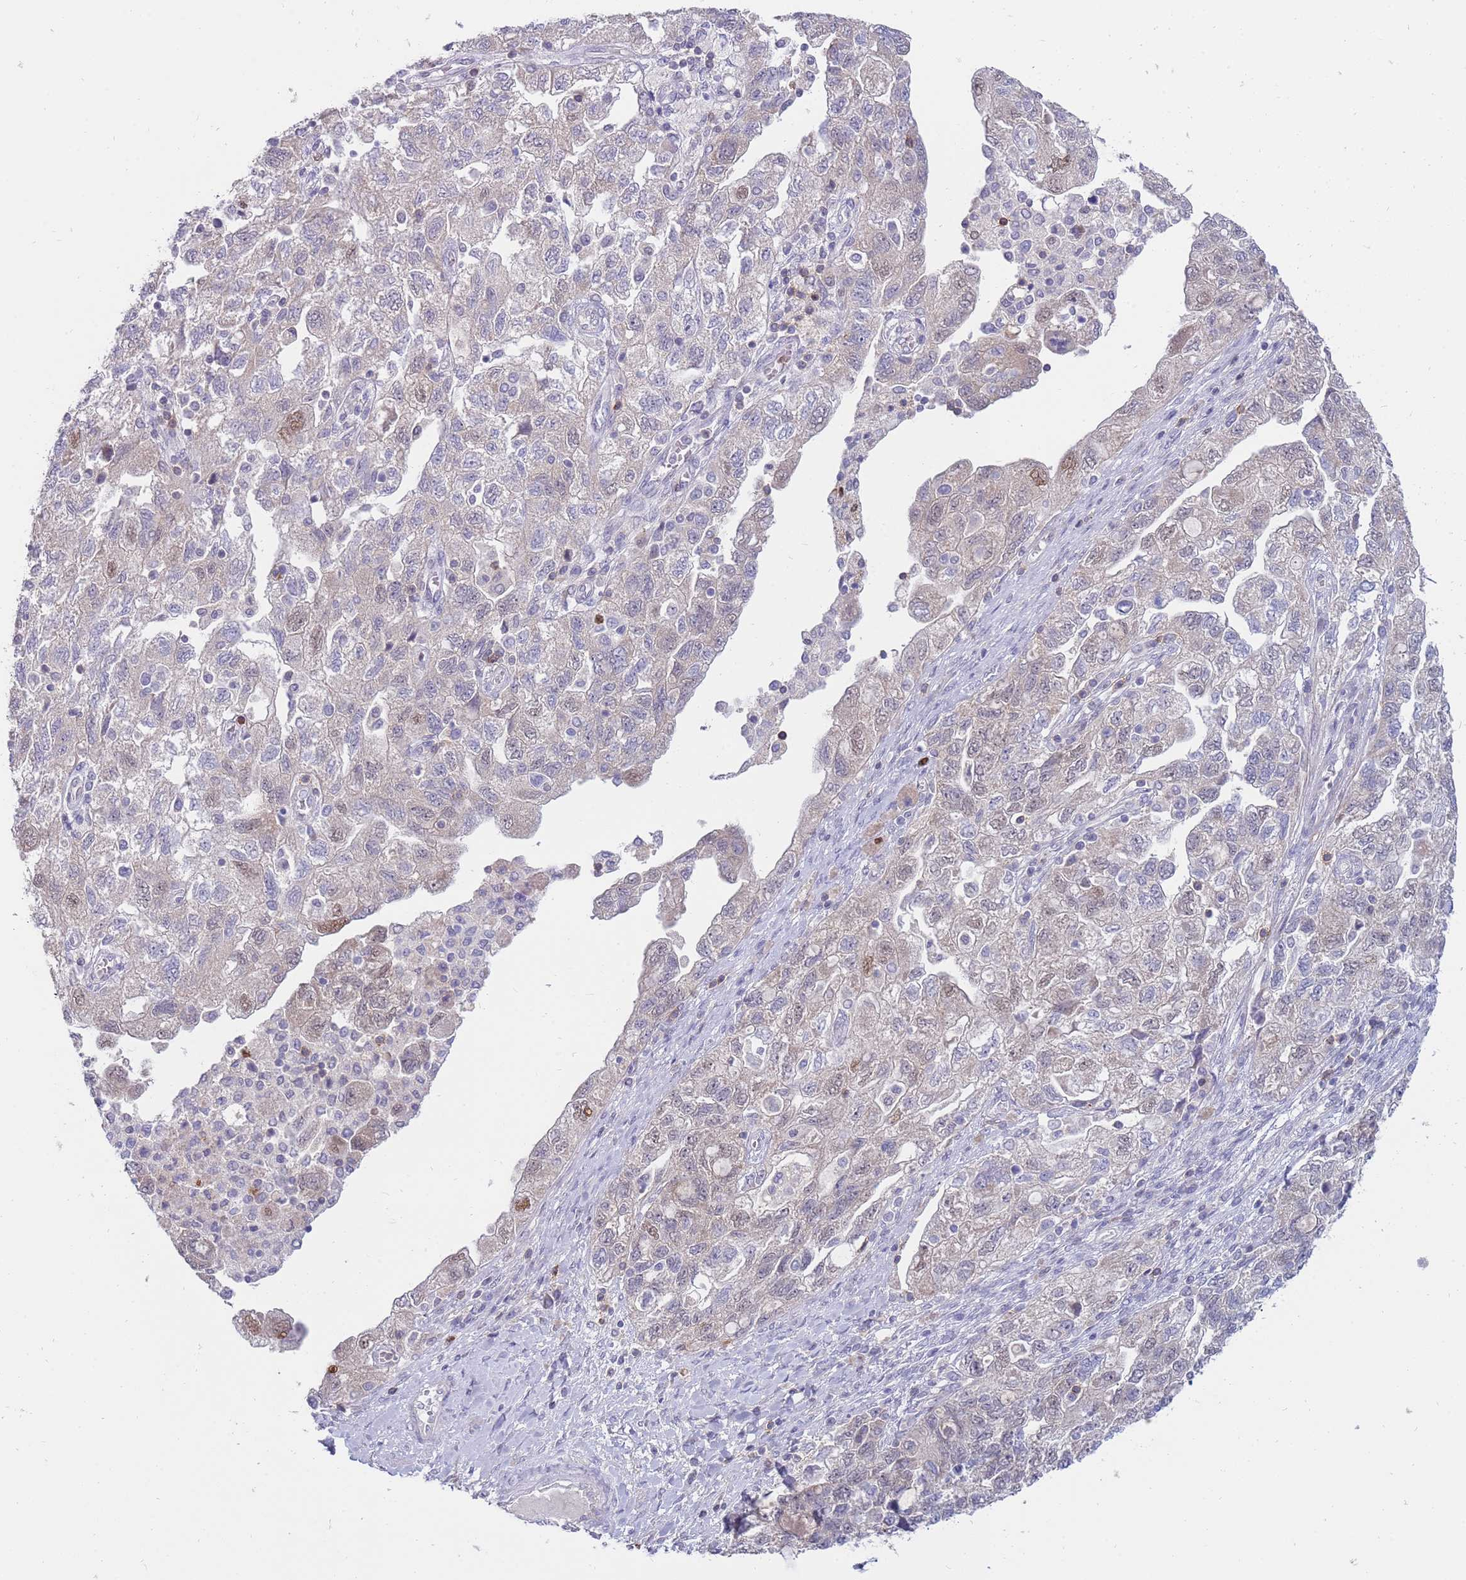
{"staining": {"intensity": "weak", "quantity": "<25%", "location": "nuclear"}, "tissue": "ovarian cancer", "cell_type": "Tumor cells", "image_type": "cancer", "snomed": [{"axis": "morphology", "description": "Carcinoma, NOS"}, {"axis": "morphology", "description": "Cystadenocarcinoma, serous, NOS"}, {"axis": "topography", "description": "Ovary"}], "caption": "Tumor cells show no significant staining in ovarian cancer (serous cystadenocarcinoma).", "gene": "STK25", "patient": {"sex": "female", "age": 69}}